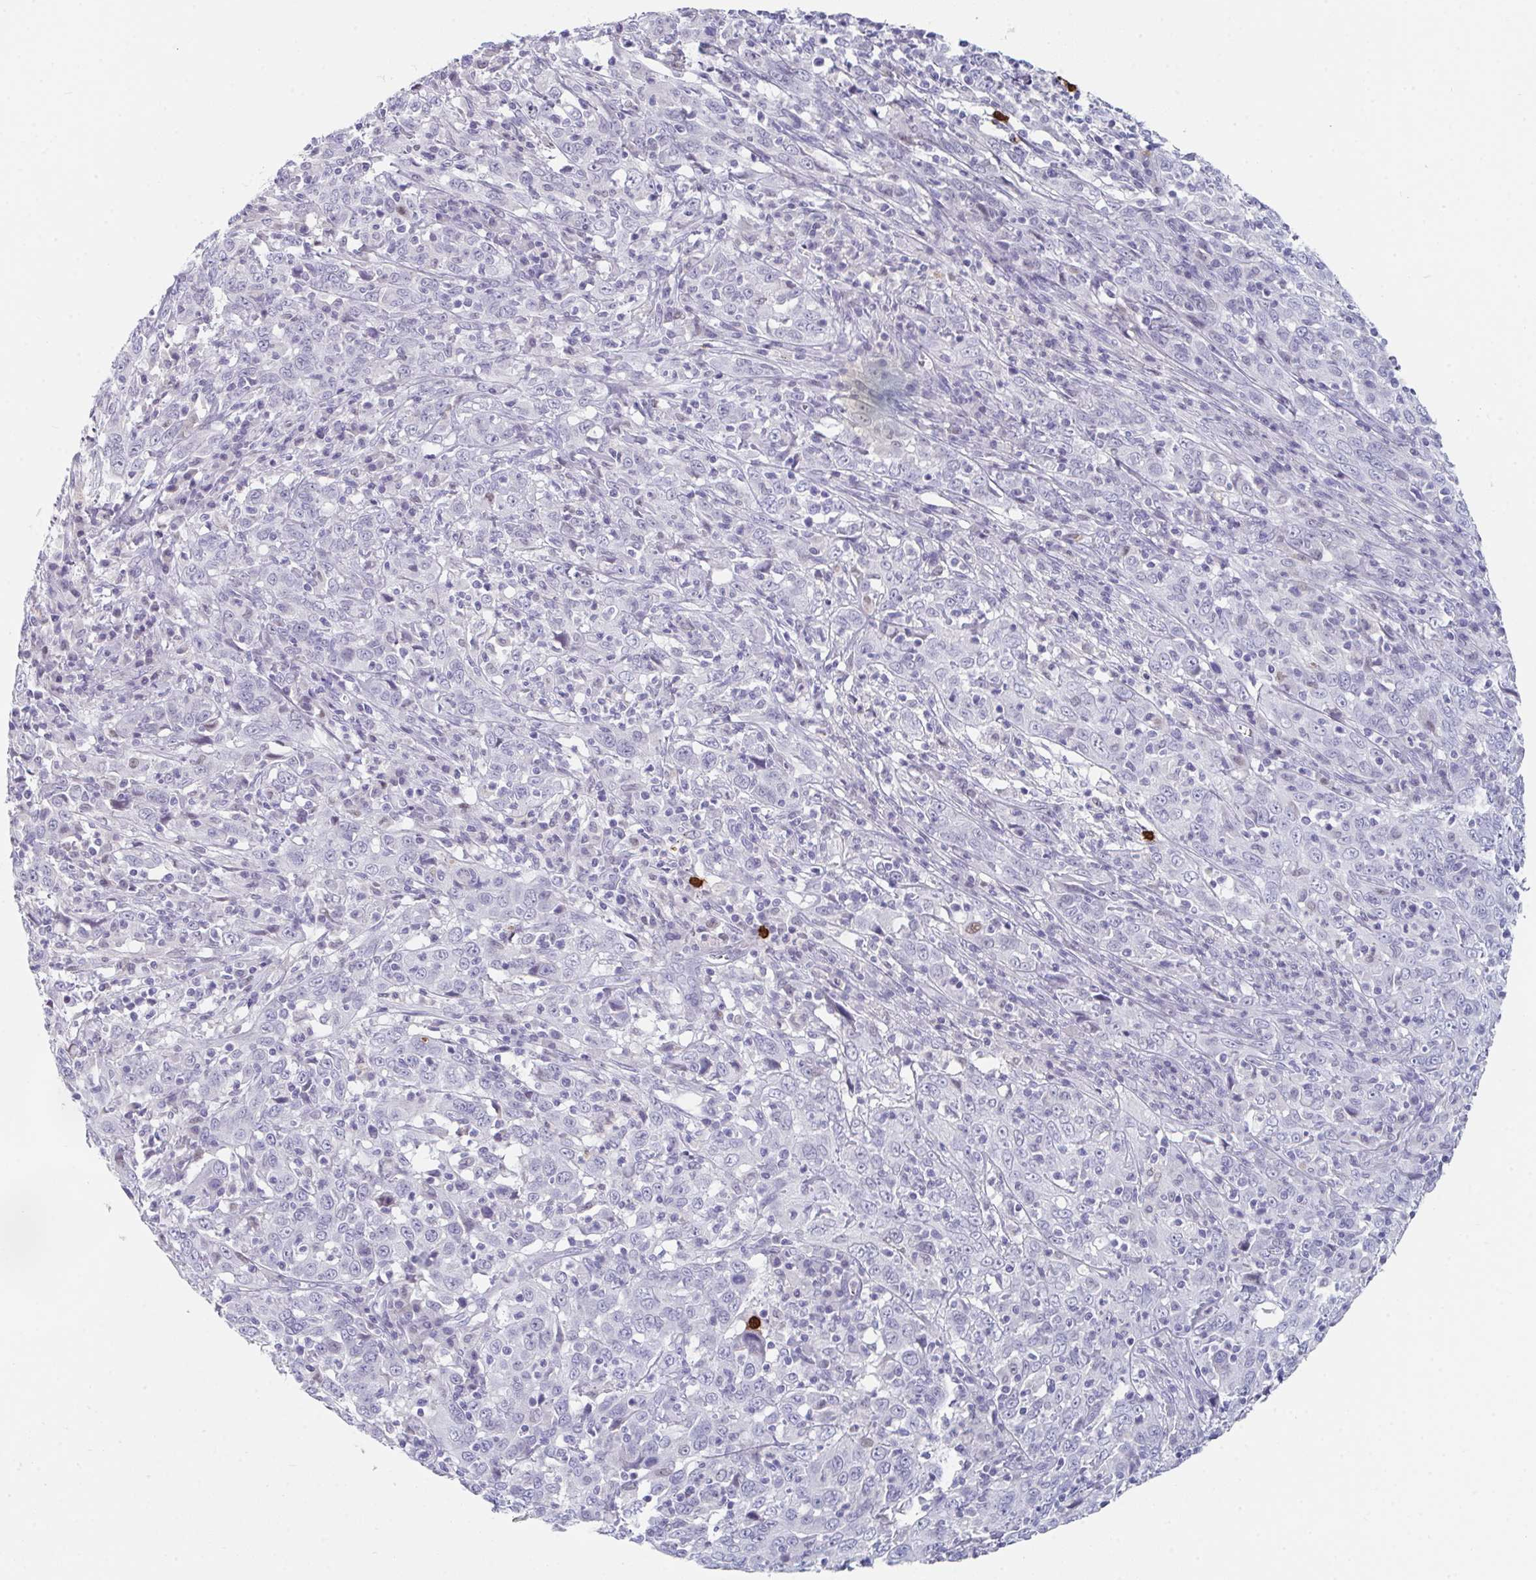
{"staining": {"intensity": "negative", "quantity": "none", "location": "none"}, "tissue": "cervical cancer", "cell_type": "Tumor cells", "image_type": "cancer", "snomed": [{"axis": "morphology", "description": "Squamous cell carcinoma, NOS"}, {"axis": "topography", "description": "Cervix"}], "caption": "Cervical squamous cell carcinoma was stained to show a protein in brown. There is no significant expression in tumor cells.", "gene": "RUBCN", "patient": {"sex": "female", "age": 46}}